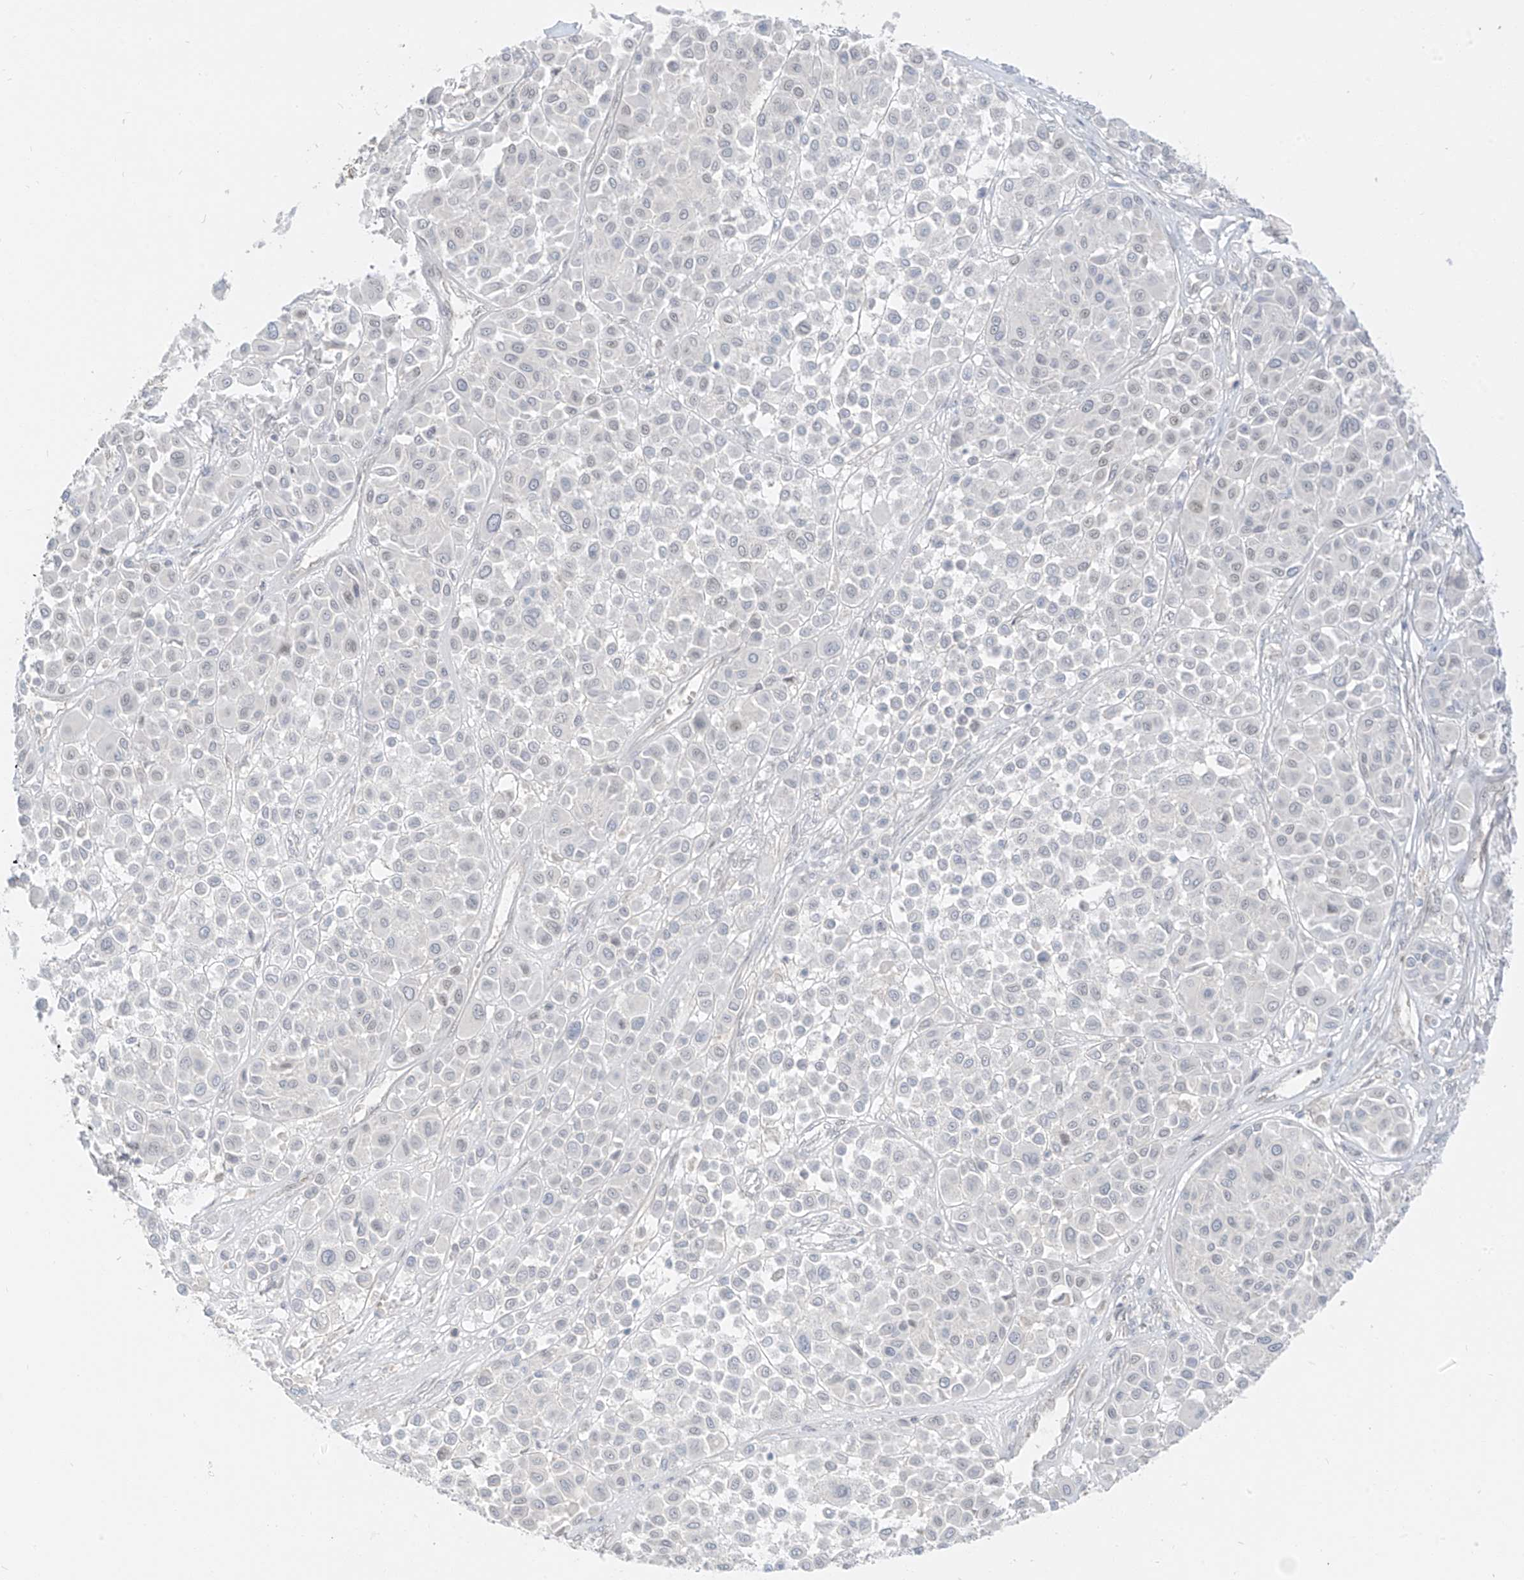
{"staining": {"intensity": "negative", "quantity": "none", "location": "none"}, "tissue": "melanoma", "cell_type": "Tumor cells", "image_type": "cancer", "snomed": [{"axis": "morphology", "description": "Malignant melanoma, Metastatic site"}, {"axis": "topography", "description": "Soft tissue"}], "caption": "There is no significant expression in tumor cells of melanoma. The staining is performed using DAB brown chromogen with nuclei counter-stained in using hematoxylin.", "gene": "ZNF774", "patient": {"sex": "male", "age": 41}}